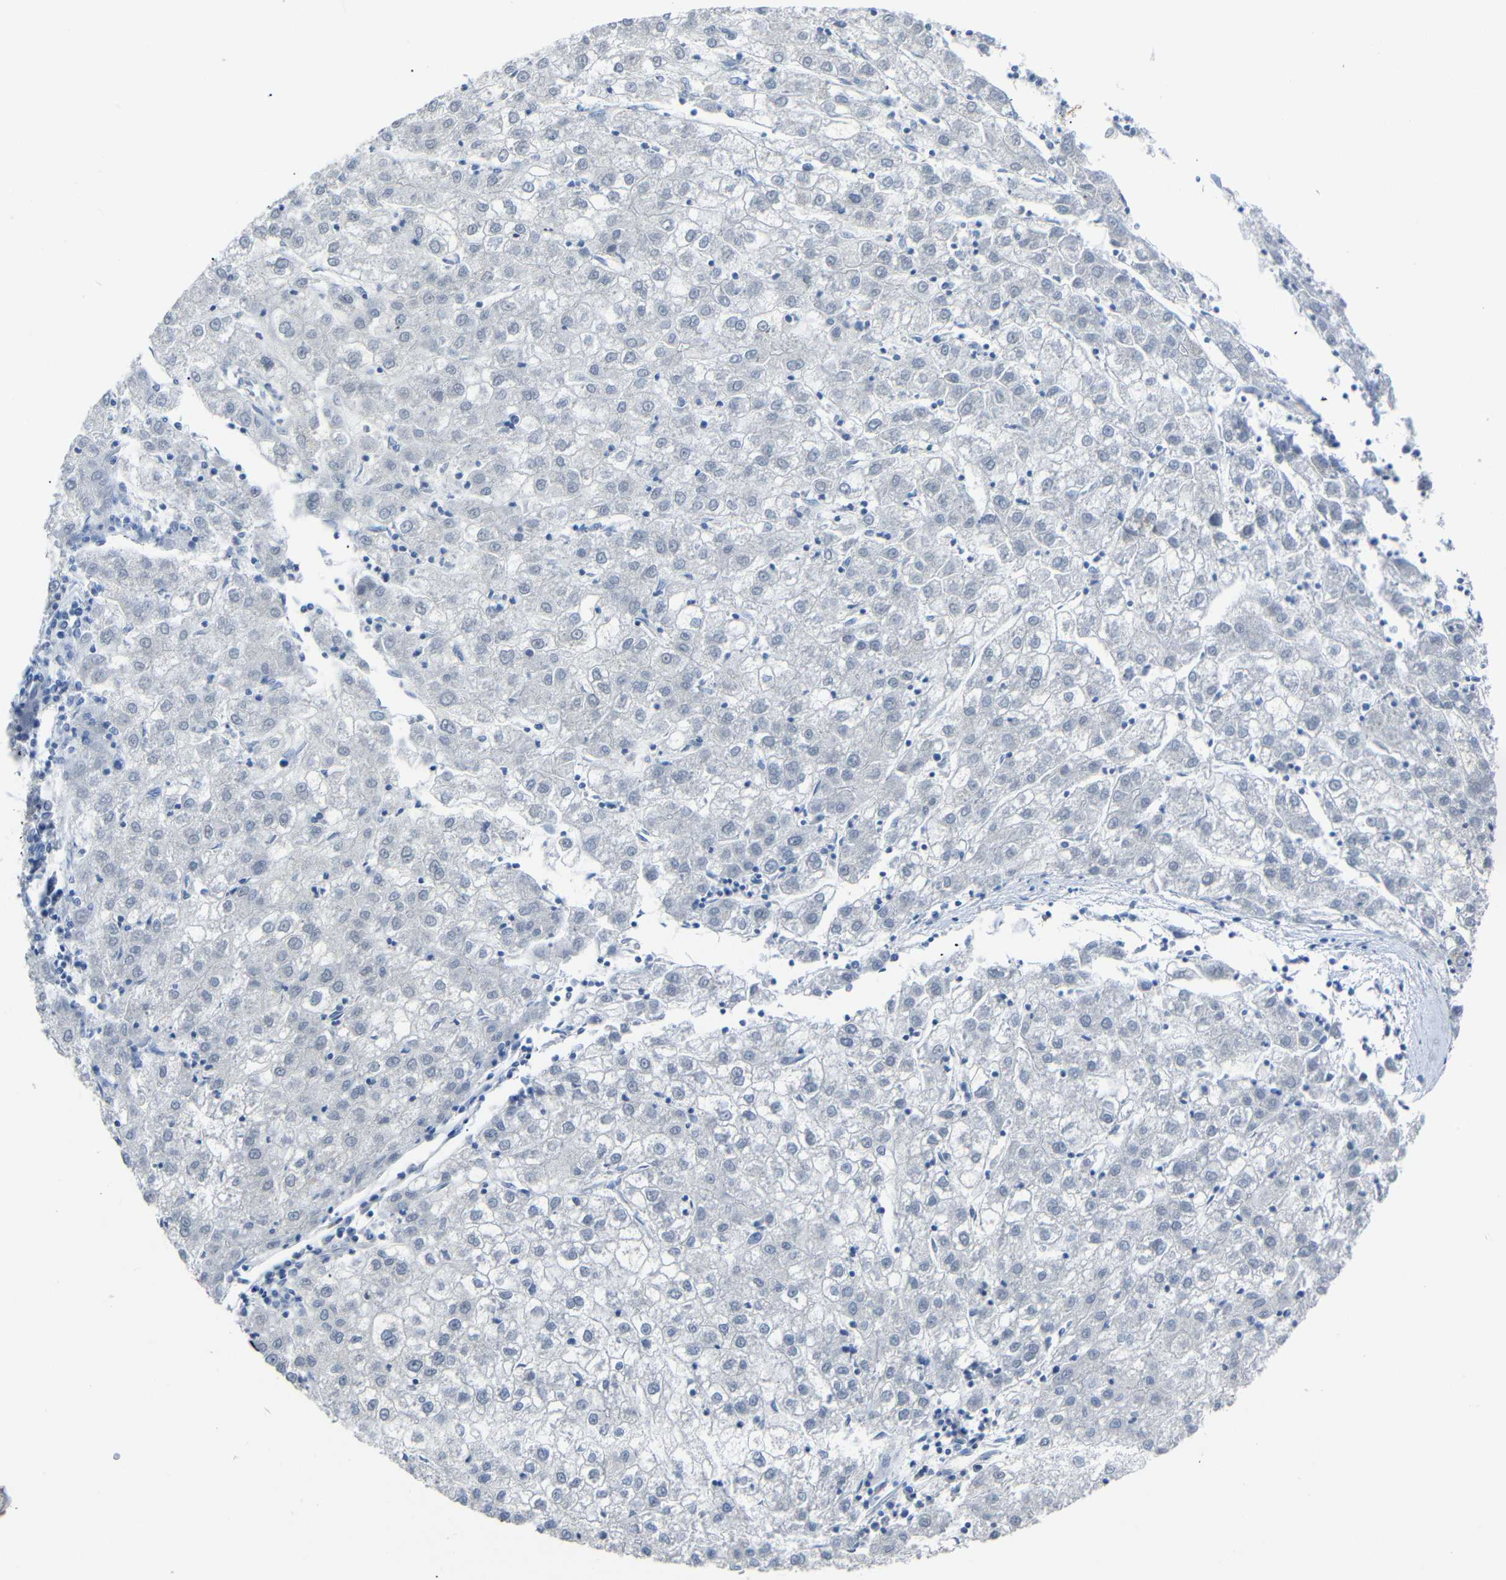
{"staining": {"intensity": "negative", "quantity": "none", "location": "none"}, "tissue": "liver cancer", "cell_type": "Tumor cells", "image_type": "cancer", "snomed": [{"axis": "morphology", "description": "Carcinoma, Hepatocellular, NOS"}, {"axis": "topography", "description": "Liver"}], "caption": "High power microscopy photomicrograph of an IHC histopathology image of liver cancer, revealing no significant staining in tumor cells. Nuclei are stained in blue.", "gene": "HNF1A", "patient": {"sex": "male", "age": 72}}